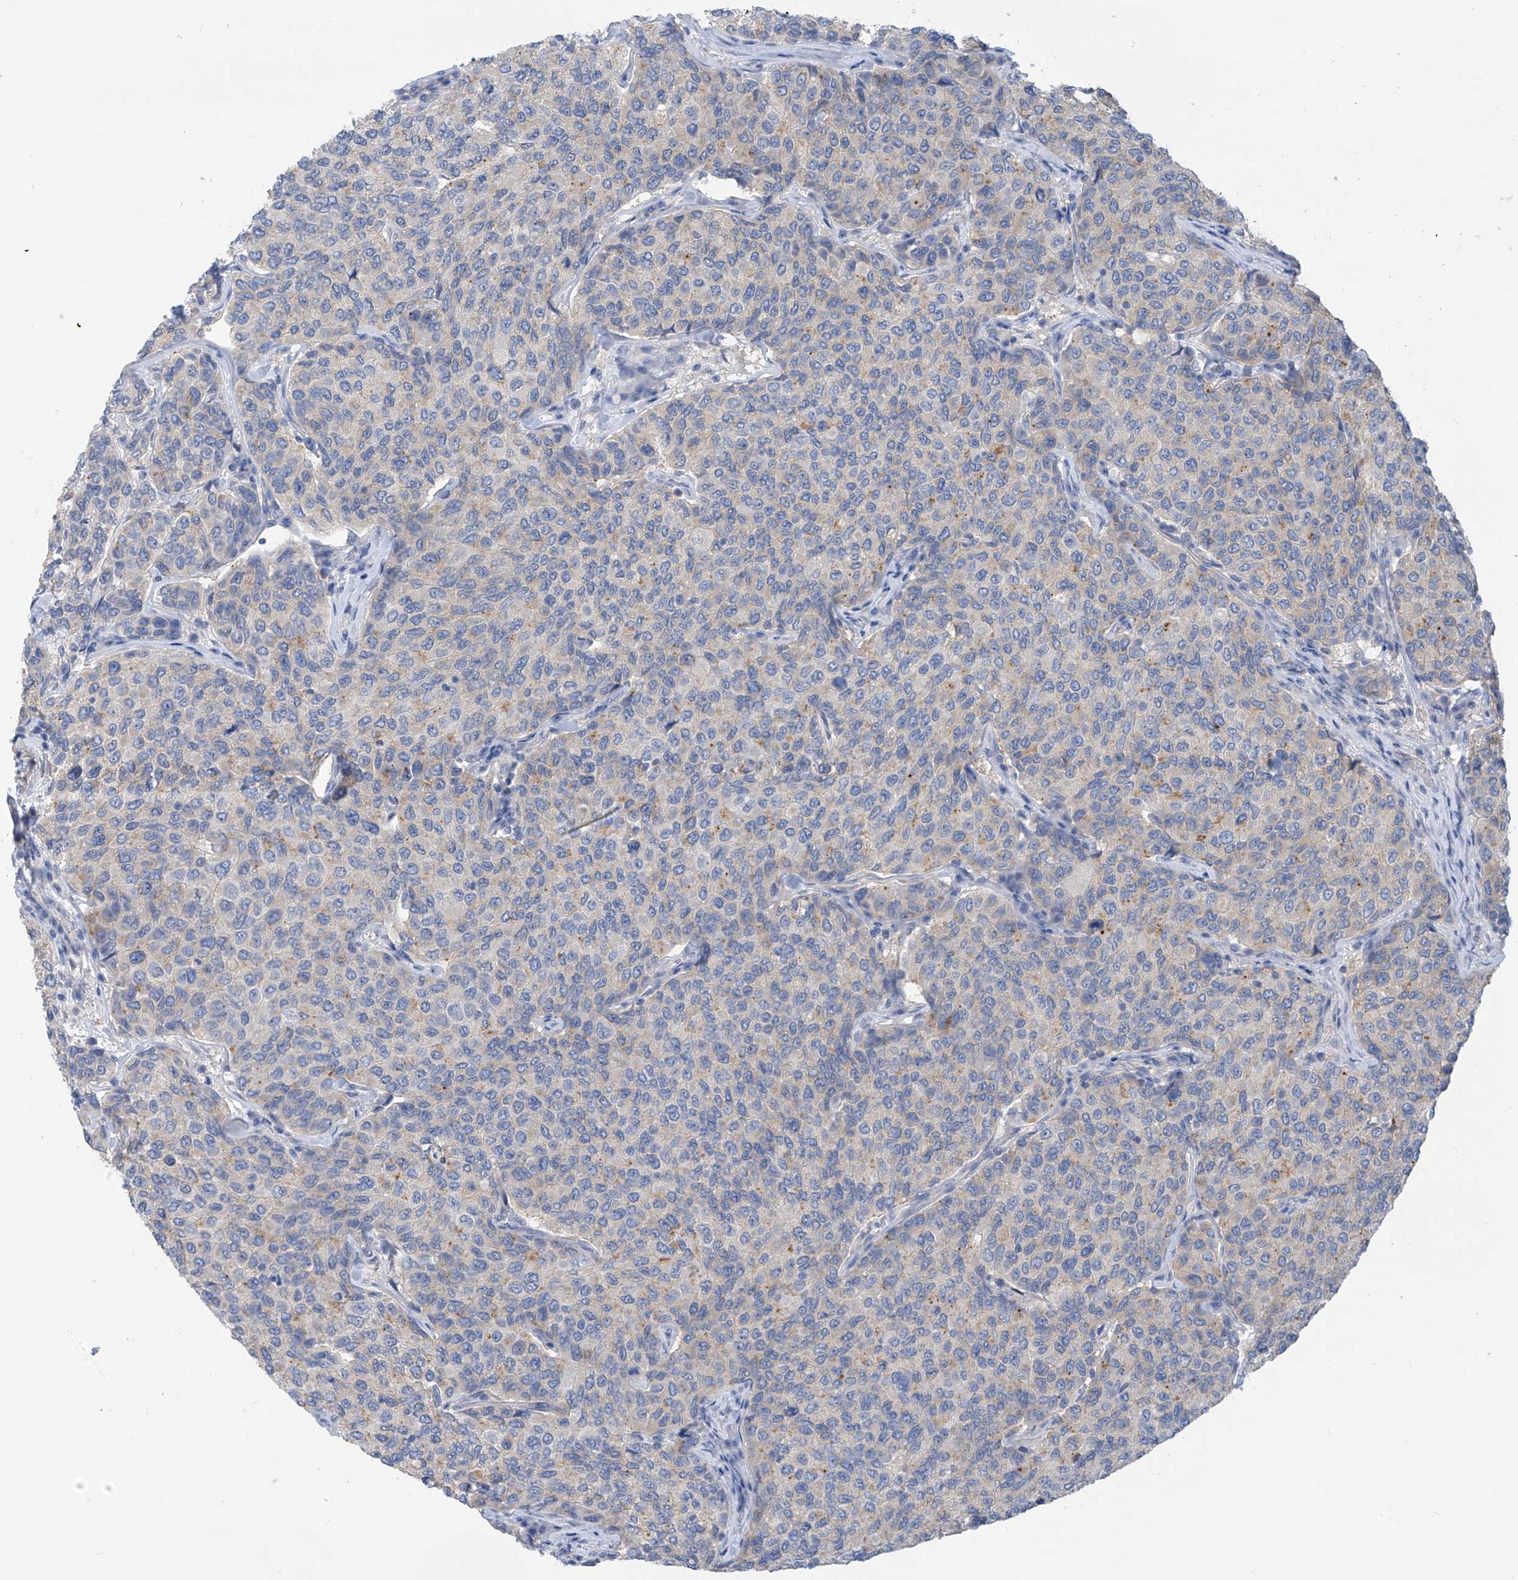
{"staining": {"intensity": "weak", "quantity": "<25%", "location": "cytoplasmic/membranous"}, "tissue": "breast cancer", "cell_type": "Tumor cells", "image_type": "cancer", "snomed": [{"axis": "morphology", "description": "Duct carcinoma"}, {"axis": "topography", "description": "Breast"}], "caption": "Breast invasive ductal carcinoma was stained to show a protein in brown. There is no significant expression in tumor cells.", "gene": "PHACTR4", "patient": {"sex": "female", "age": 55}}